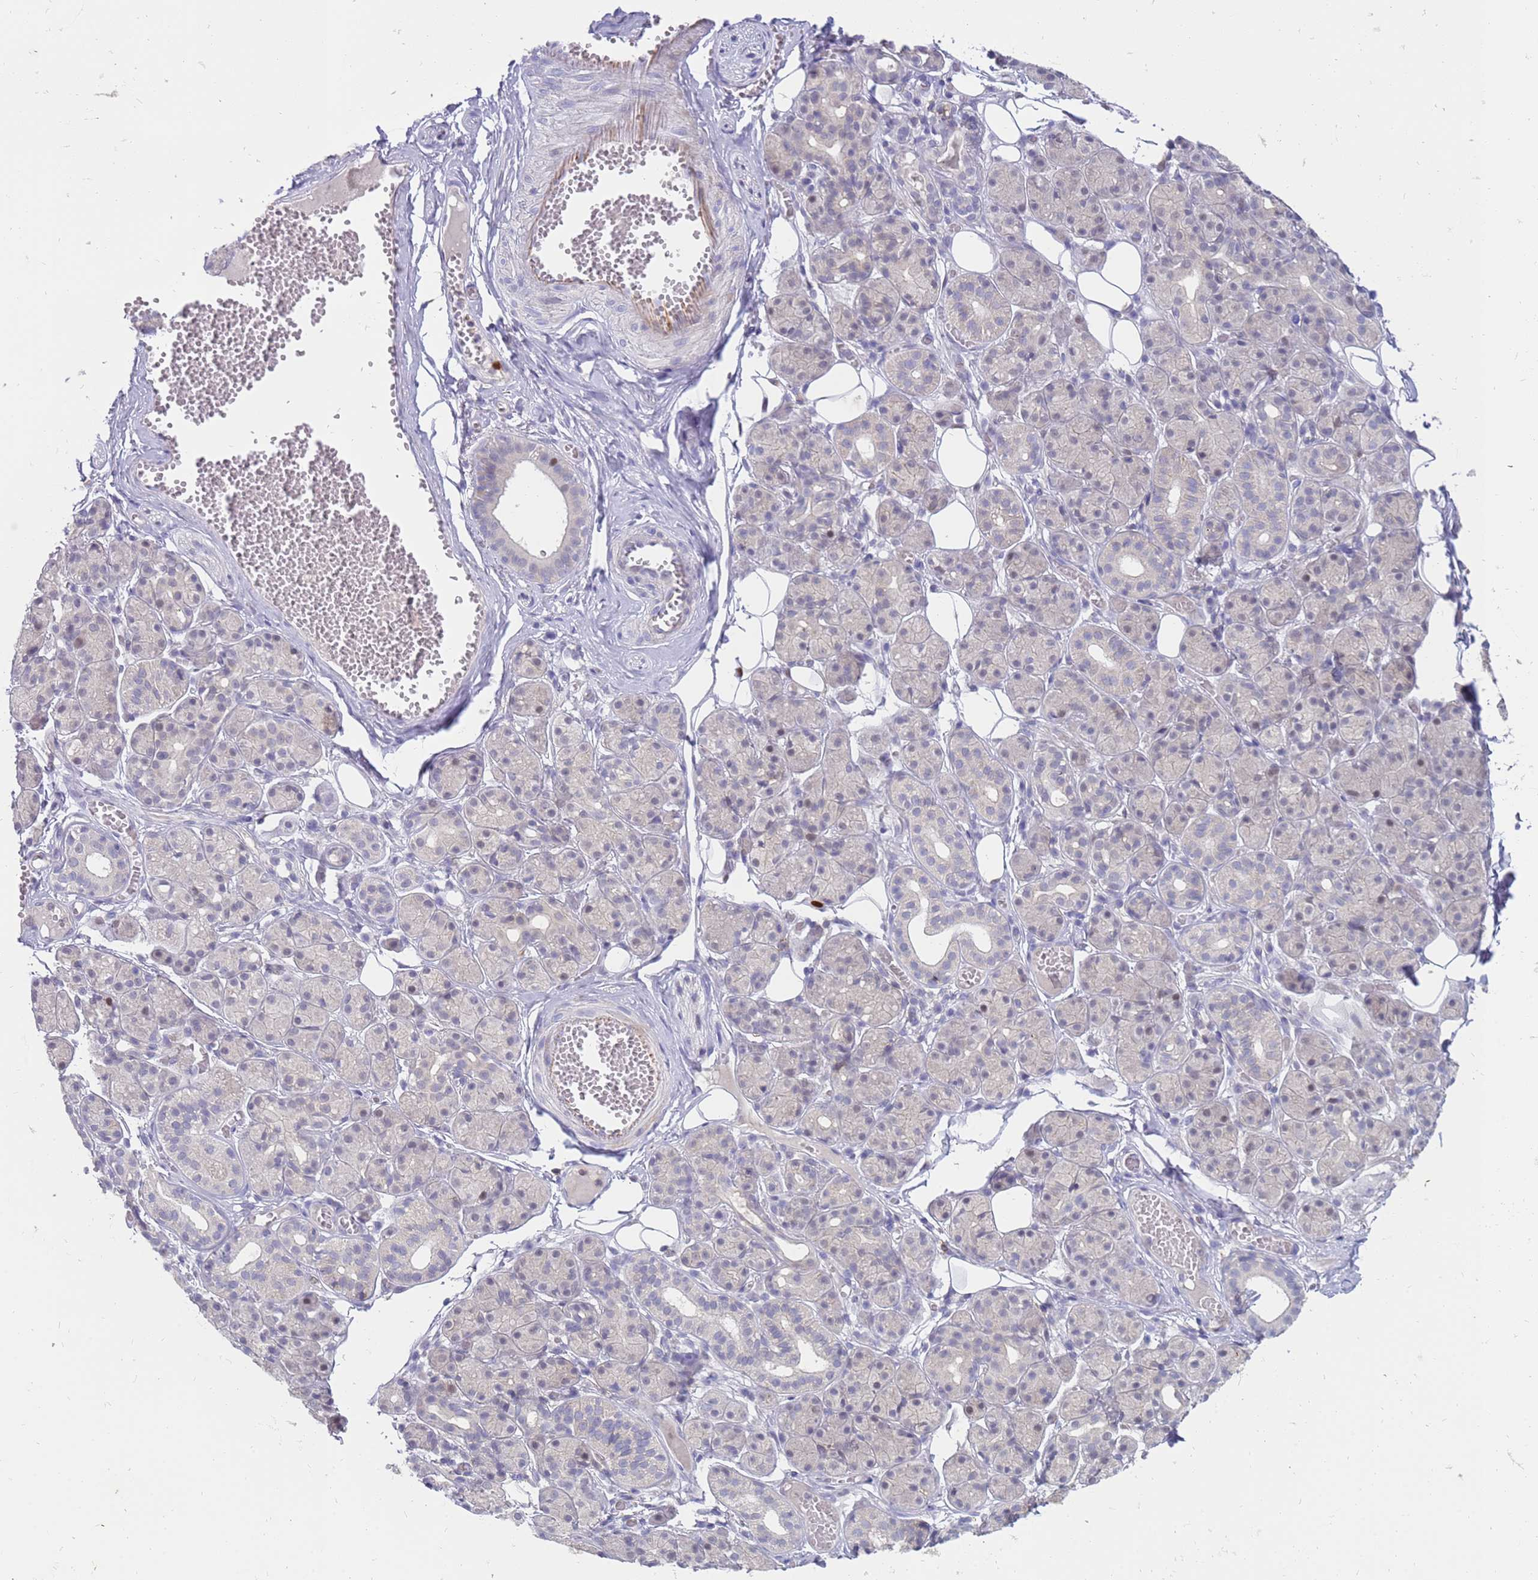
{"staining": {"intensity": "negative", "quantity": "none", "location": "none"}, "tissue": "salivary gland", "cell_type": "Glandular cells", "image_type": "normal", "snomed": [{"axis": "morphology", "description": "Normal tissue, NOS"}, {"axis": "topography", "description": "Salivary gland"}], "caption": "DAB (3,3'-diaminobenzidine) immunohistochemical staining of normal human salivary gland demonstrates no significant positivity in glandular cells. (DAB immunohistochemistry visualized using brightfield microscopy, high magnification).", "gene": "STK25", "patient": {"sex": "male", "age": 63}}